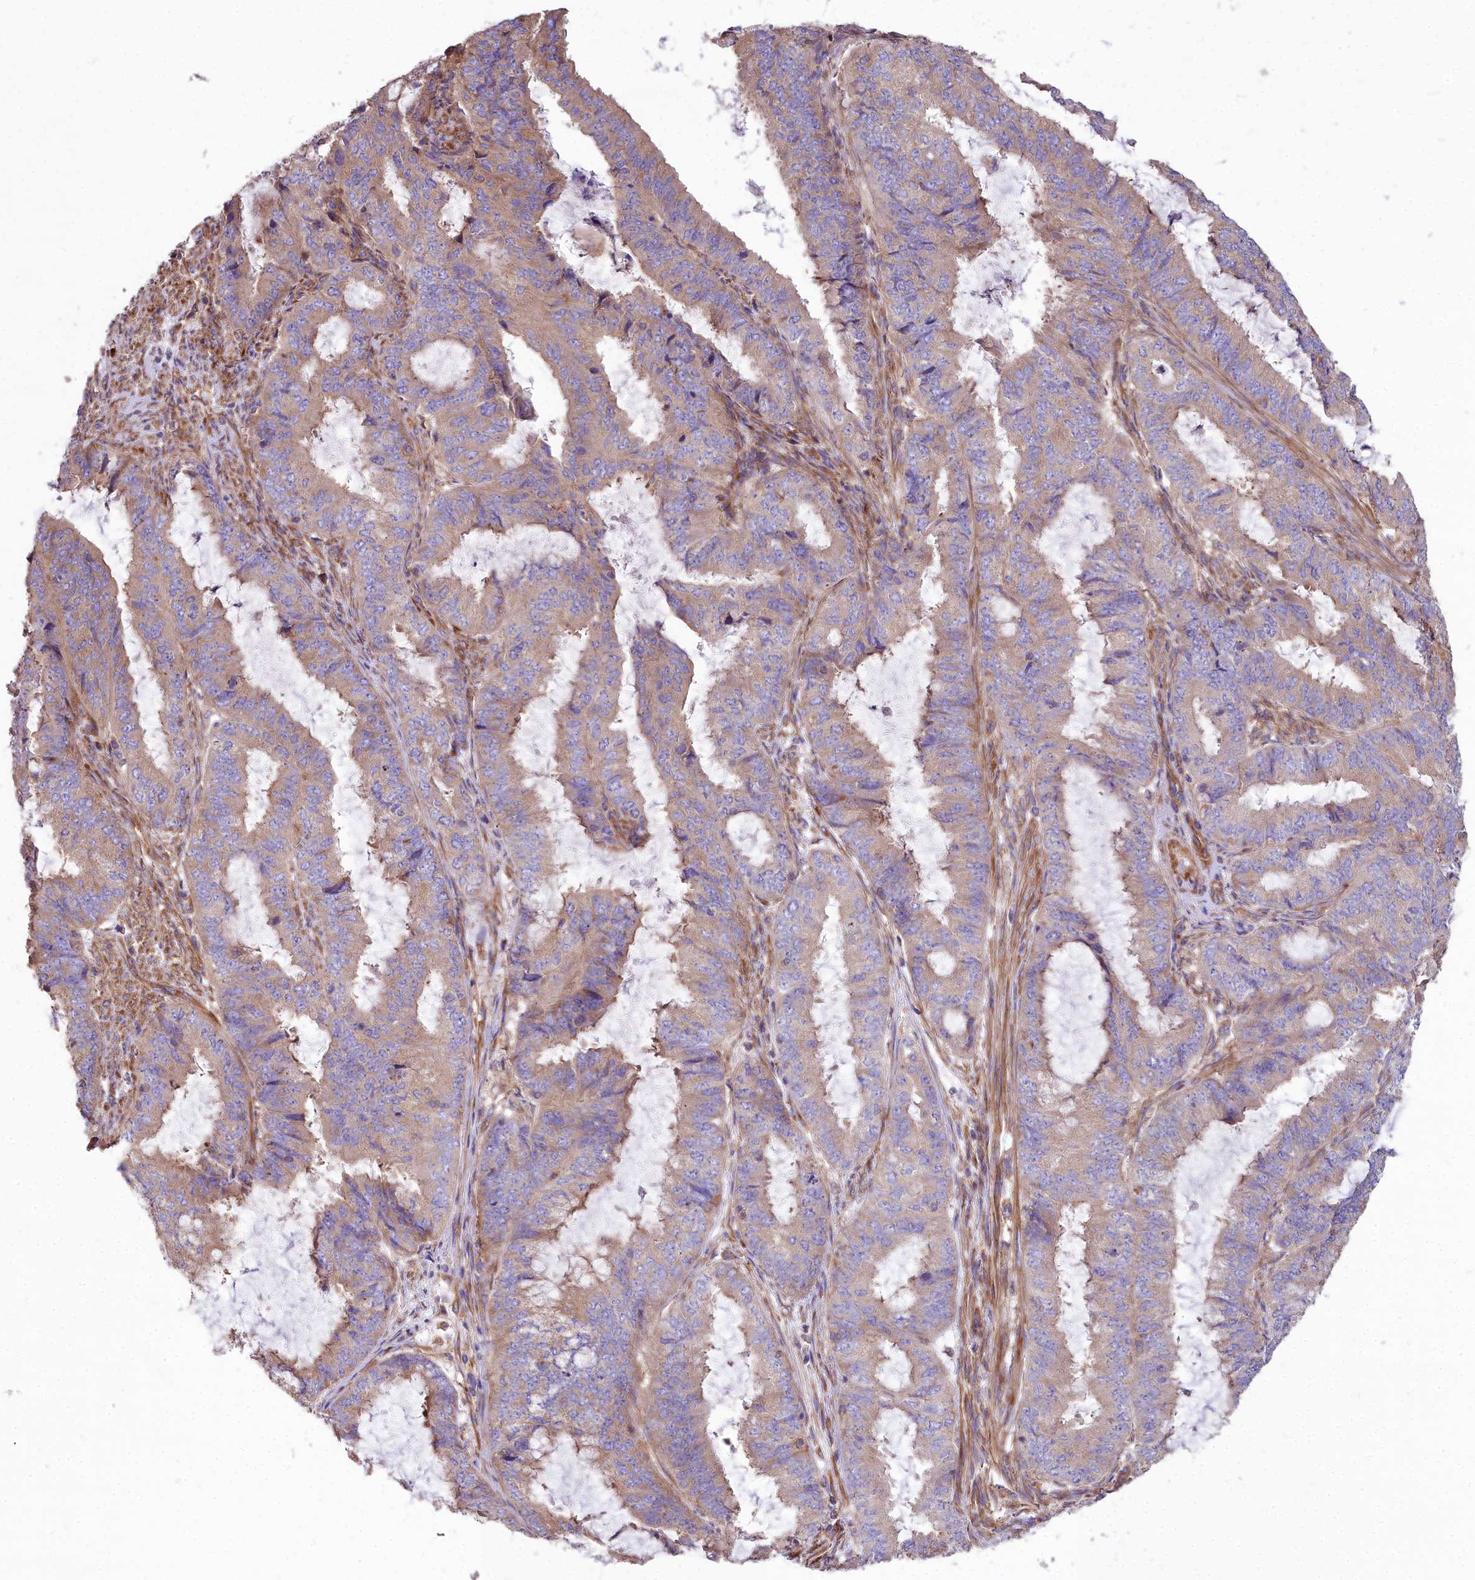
{"staining": {"intensity": "weak", "quantity": "25%-75%", "location": "cytoplasmic/membranous"}, "tissue": "endometrial cancer", "cell_type": "Tumor cells", "image_type": "cancer", "snomed": [{"axis": "morphology", "description": "Adenocarcinoma, NOS"}, {"axis": "topography", "description": "Endometrium"}], "caption": "The histopathology image exhibits immunohistochemical staining of endometrial cancer. There is weak cytoplasmic/membranous staining is identified in approximately 25%-75% of tumor cells.", "gene": "DCTN3", "patient": {"sex": "female", "age": 51}}